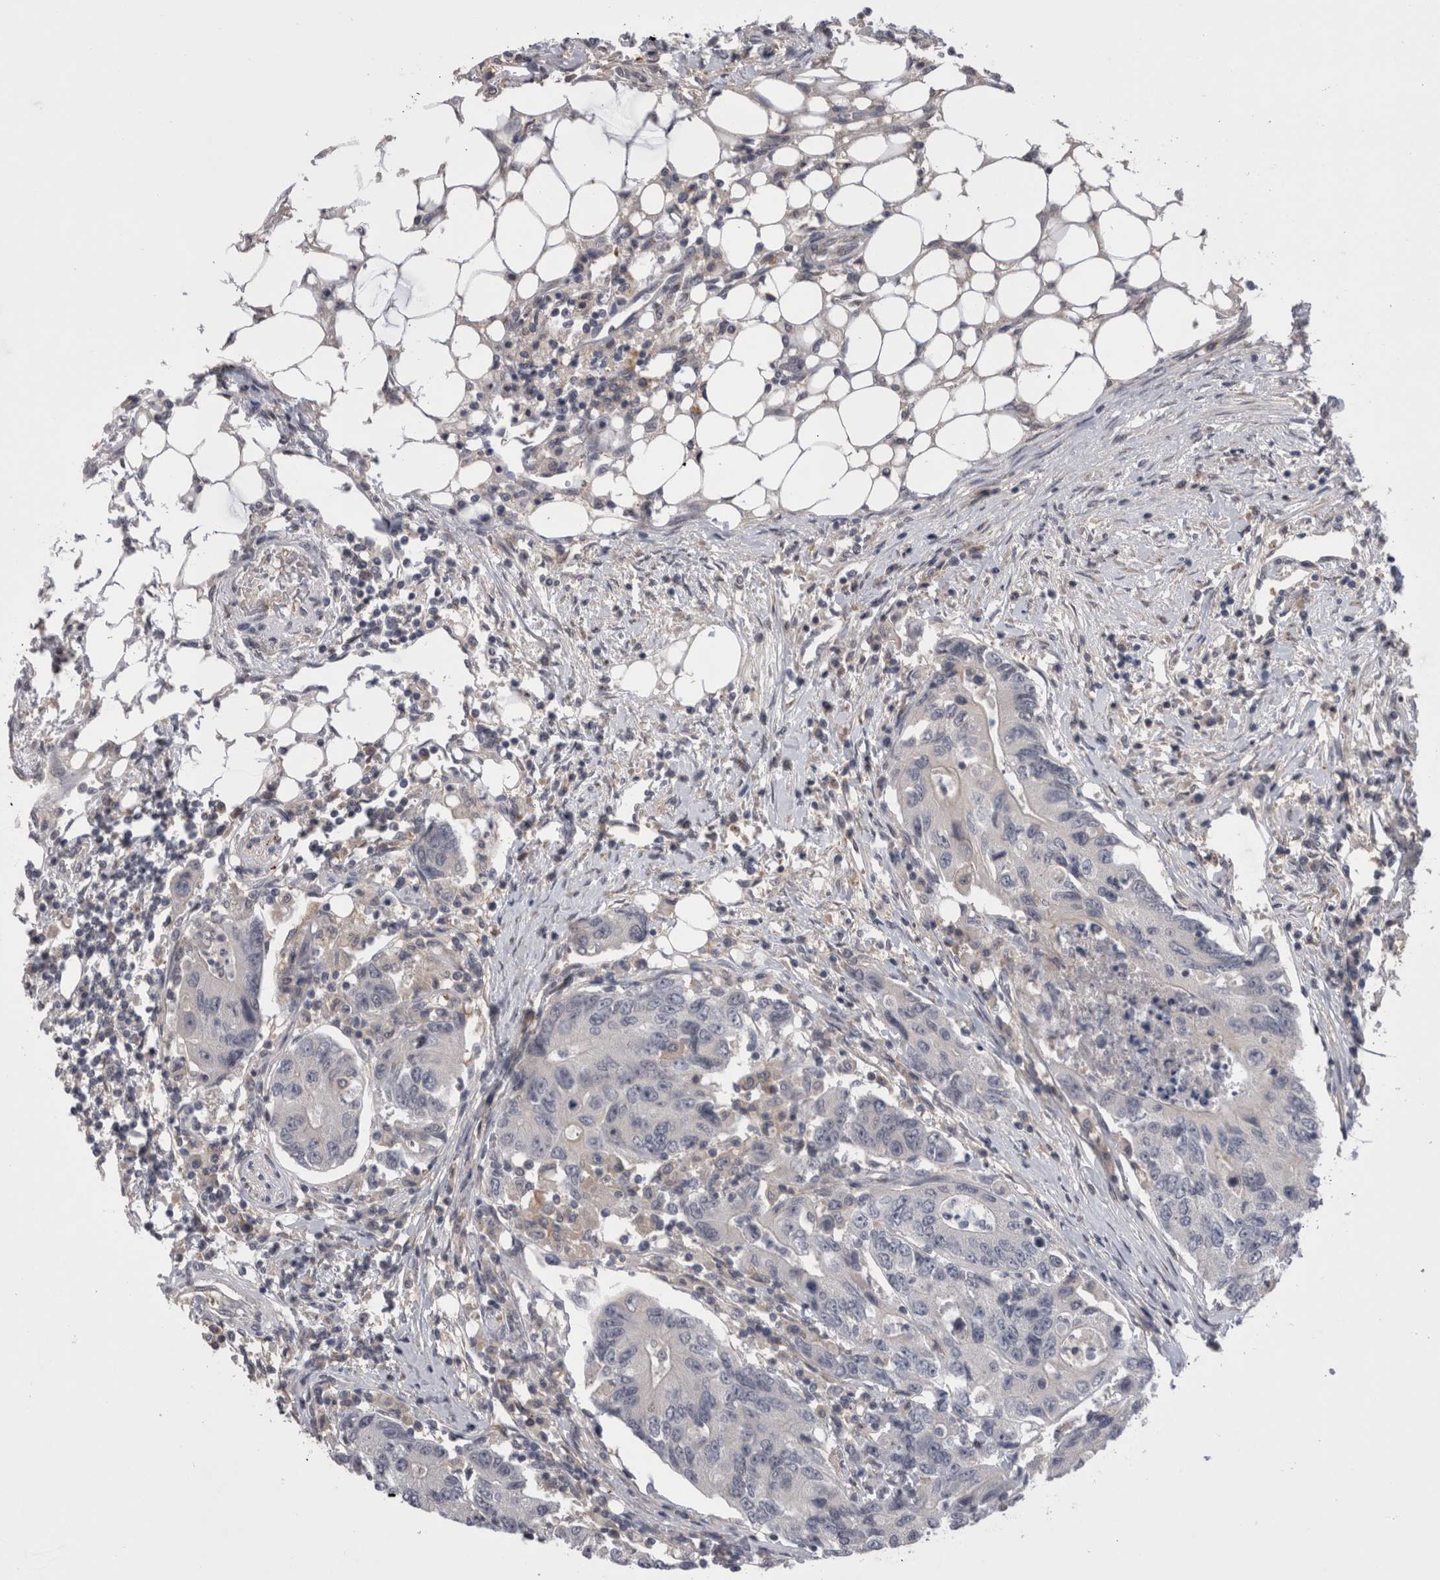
{"staining": {"intensity": "negative", "quantity": "none", "location": "none"}, "tissue": "colorectal cancer", "cell_type": "Tumor cells", "image_type": "cancer", "snomed": [{"axis": "morphology", "description": "Adenocarcinoma, NOS"}, {"axis": "topography", "description": "Colon"}], "caption": "There is no significant staining in tumor cells of colorectal adenocarcinoma.", "gene": "DCTN6", "patient": {"sex": "female", "age": 77}}